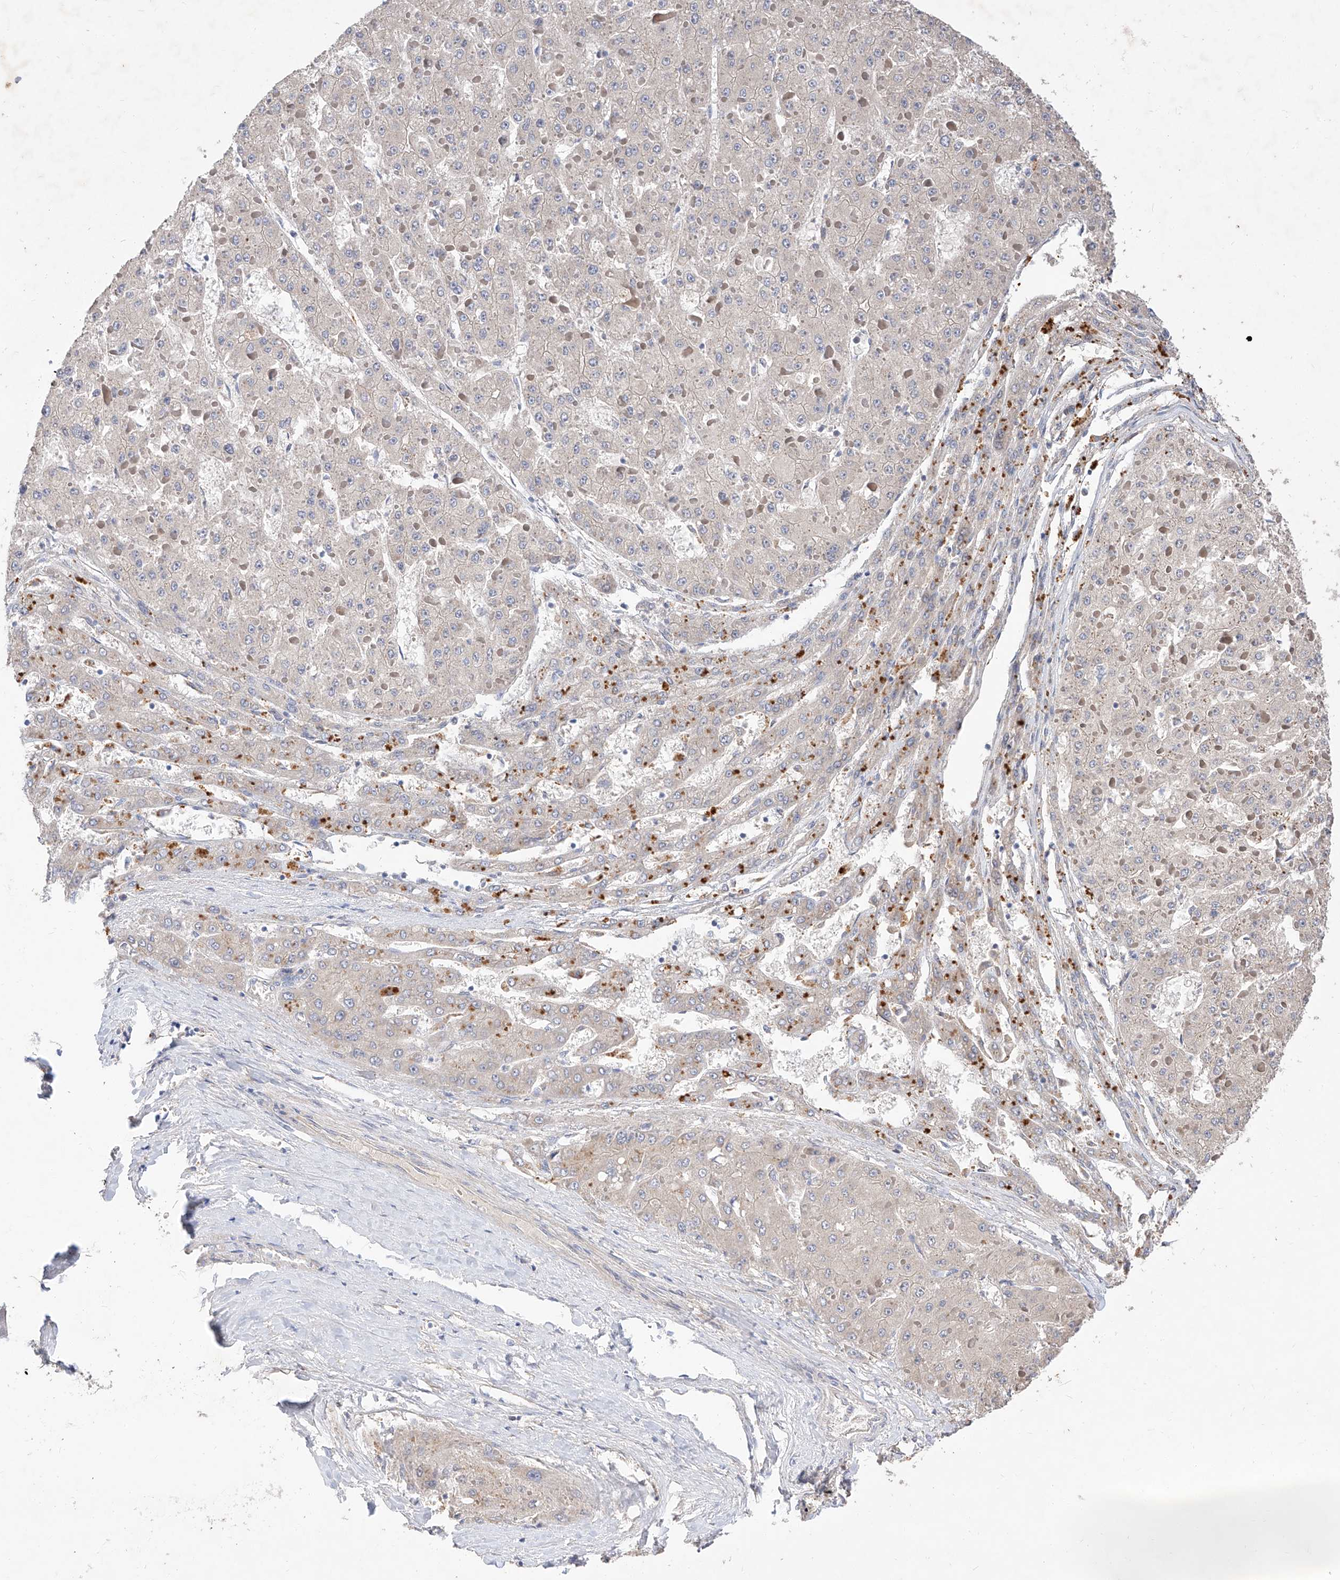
{"staining": {"intensity": "negative", "quantity": "none", "location": "none"}, "tissue": "liver cancer", "cell_type": "Tumor cells", "image_type": "cancer", "snomed": [{"axis": "morphology", "description": "Carcinoma, Hepatocellular, NOS"}, {"axis": "topography", "description": "Liver"}], "caption": "Immunohistochemistry micrograph of neoplastic tissue: human liver cancer (hepatocellular carcinoma) stained with DAB (3,3'-diaminobenzidine) demonstrates no significant protein positivity in tumor cells.", "gene": "DIRAS3", "patient": {"sex": "female", "age": 73}}